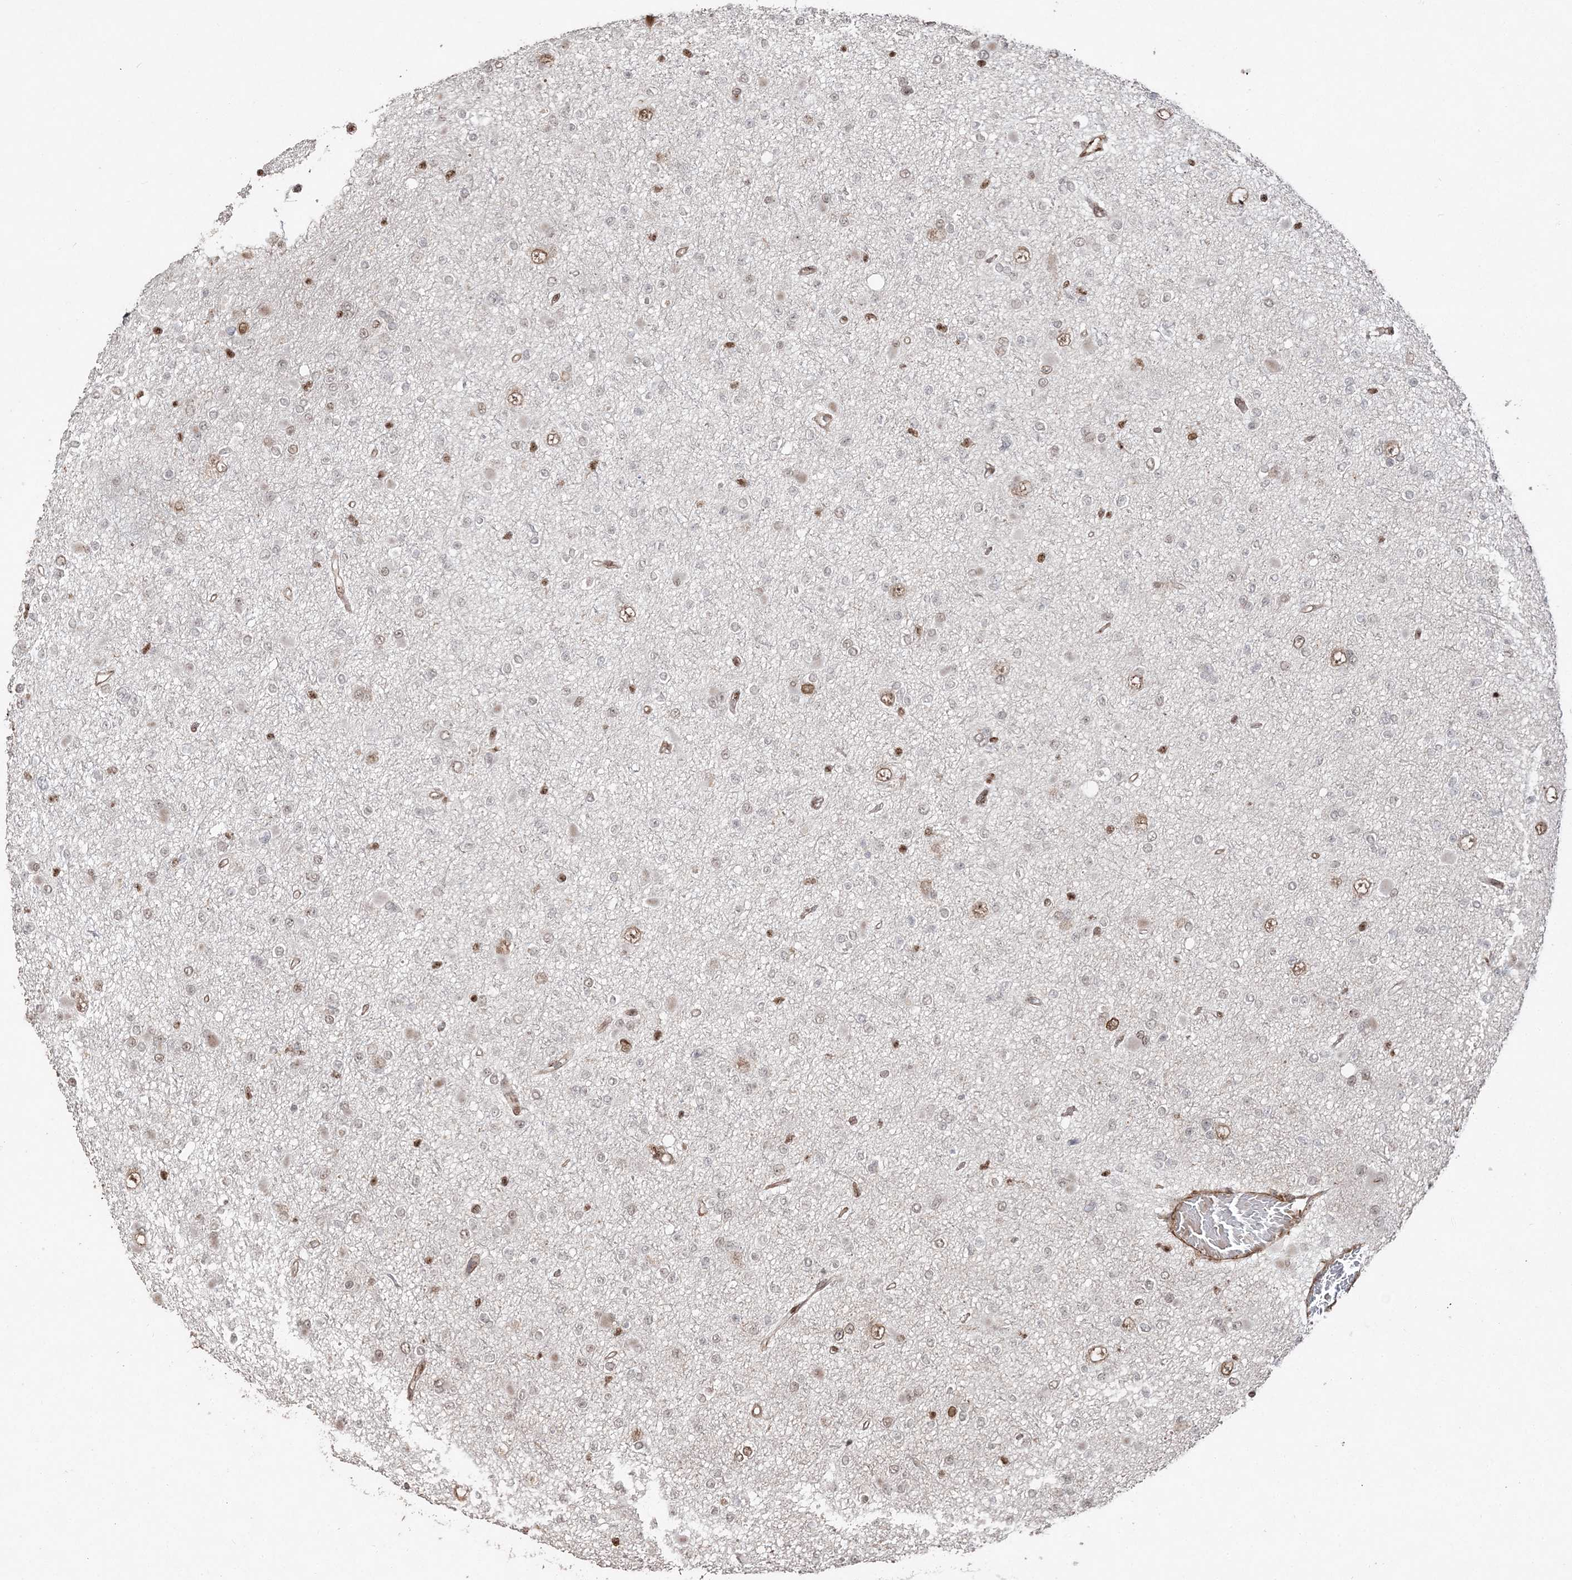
{"staining": {"intensity": "moderate", "quantity": "<25%", "location": "nuclear"}, "tissue": "glioma", "cell_type": "Tumor cells", "image_type": "cancer", "snomed": [{"axis": "morphology", "description": "Glioma, malignant, Low grade"}, {"axis": "topography", "description": "Brain"}], "caption": "Tumor cells demonstrate low levels of moderate nuclear staining in approximately <25% of cells in glioma.", "gene": "RBM17", "patient": {"sex": "female", "age": 22}}